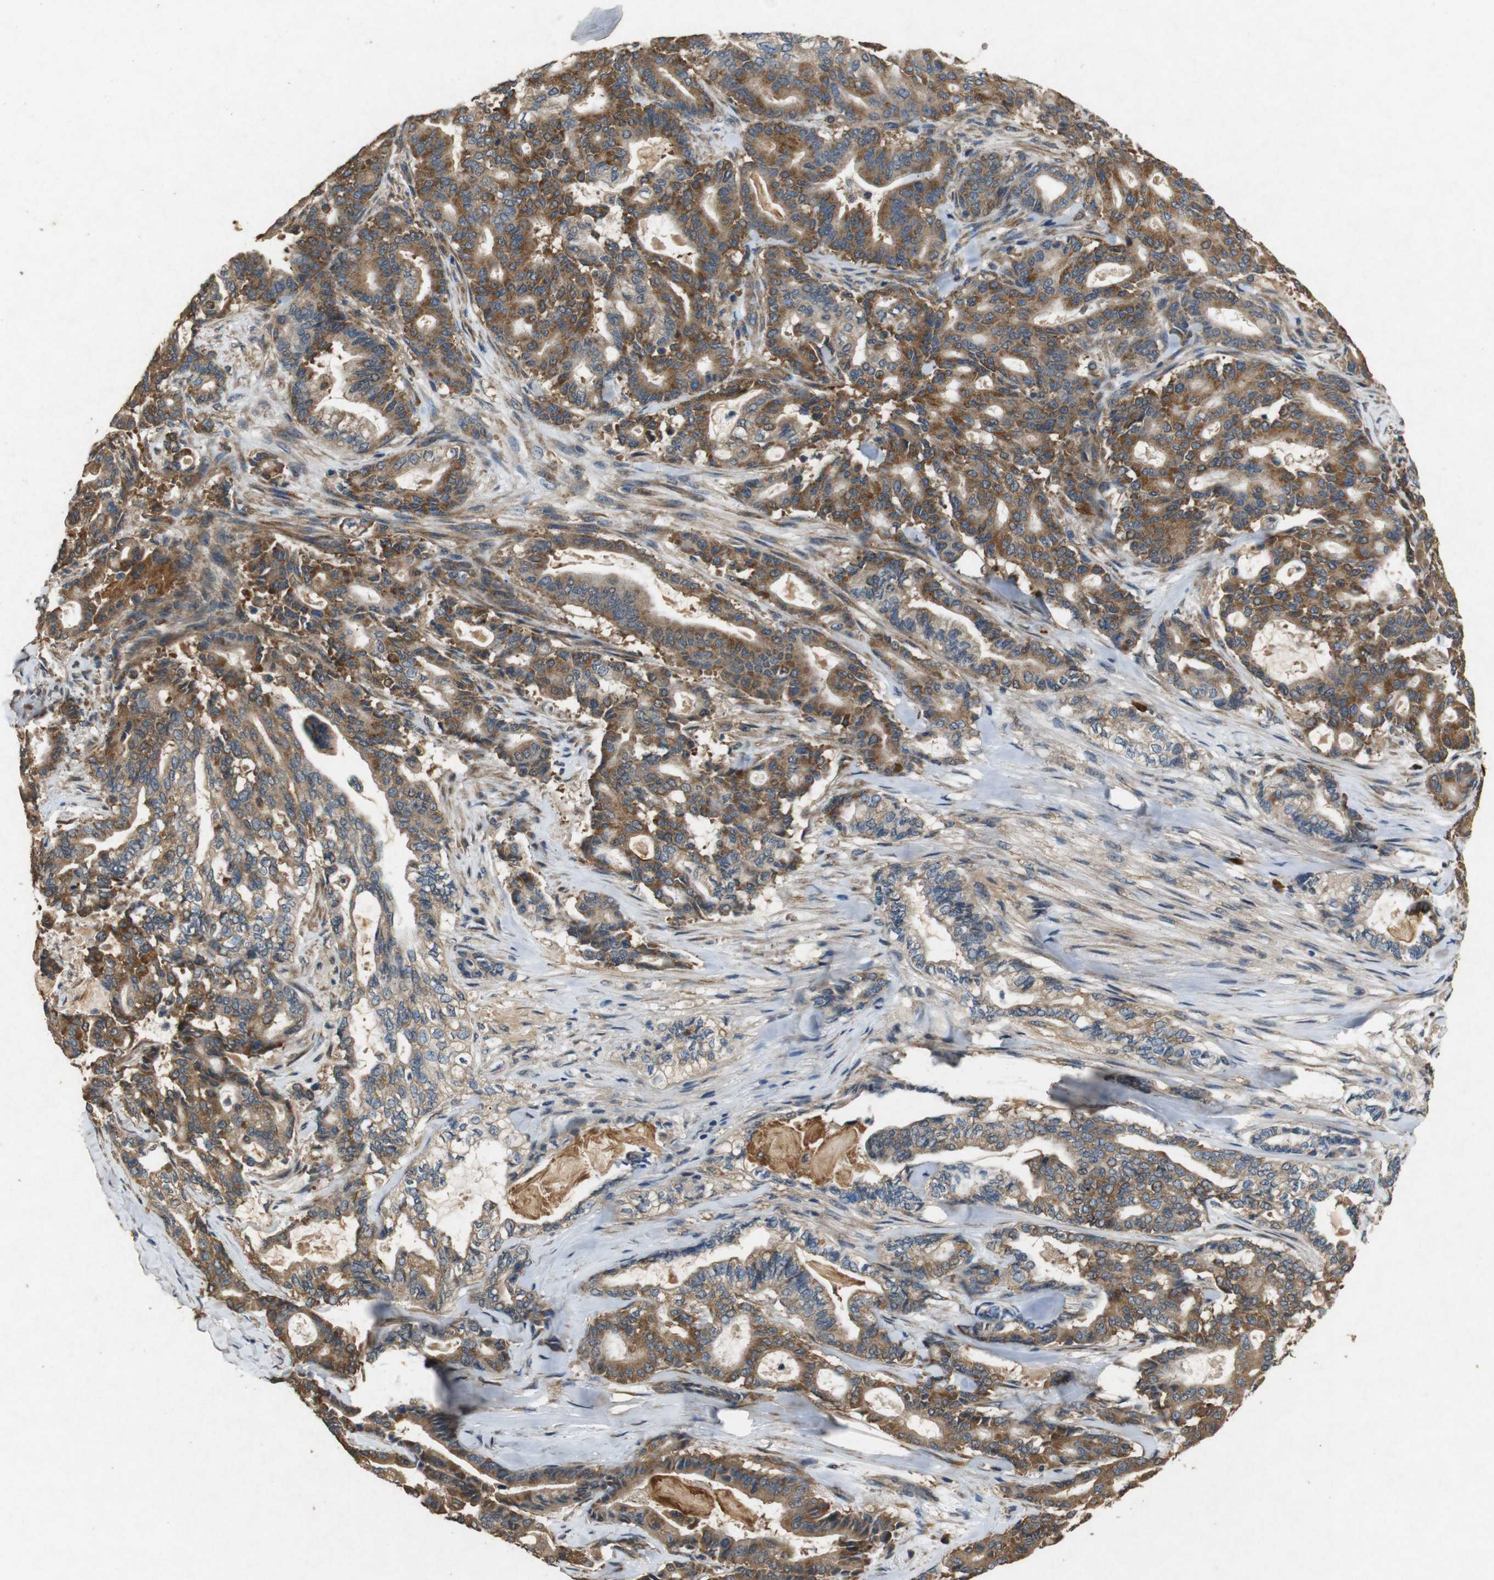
{"staining": {"intensity": "moderate", "quantity": ">75%", "location": "cytoplasmic/membranous"}, "tissue": "pancreatic cancer", "cell_type": "Tumor cells", "image_type": "cancer", "snomed": [{"axis": "morphology", "description": "Adenocarcinoma, NOS"}, {"axis": "topography", "description": "Pancreas"}], "caption": "Immunohistochemical staining of pancreatic adenocarcinoma shows medium levels of moderate cytoplasmic/membranous protein positivity in about >75% of tumor cells.", "gene": "BNIP3", "patient": {"sex": "male", "age": 63}}